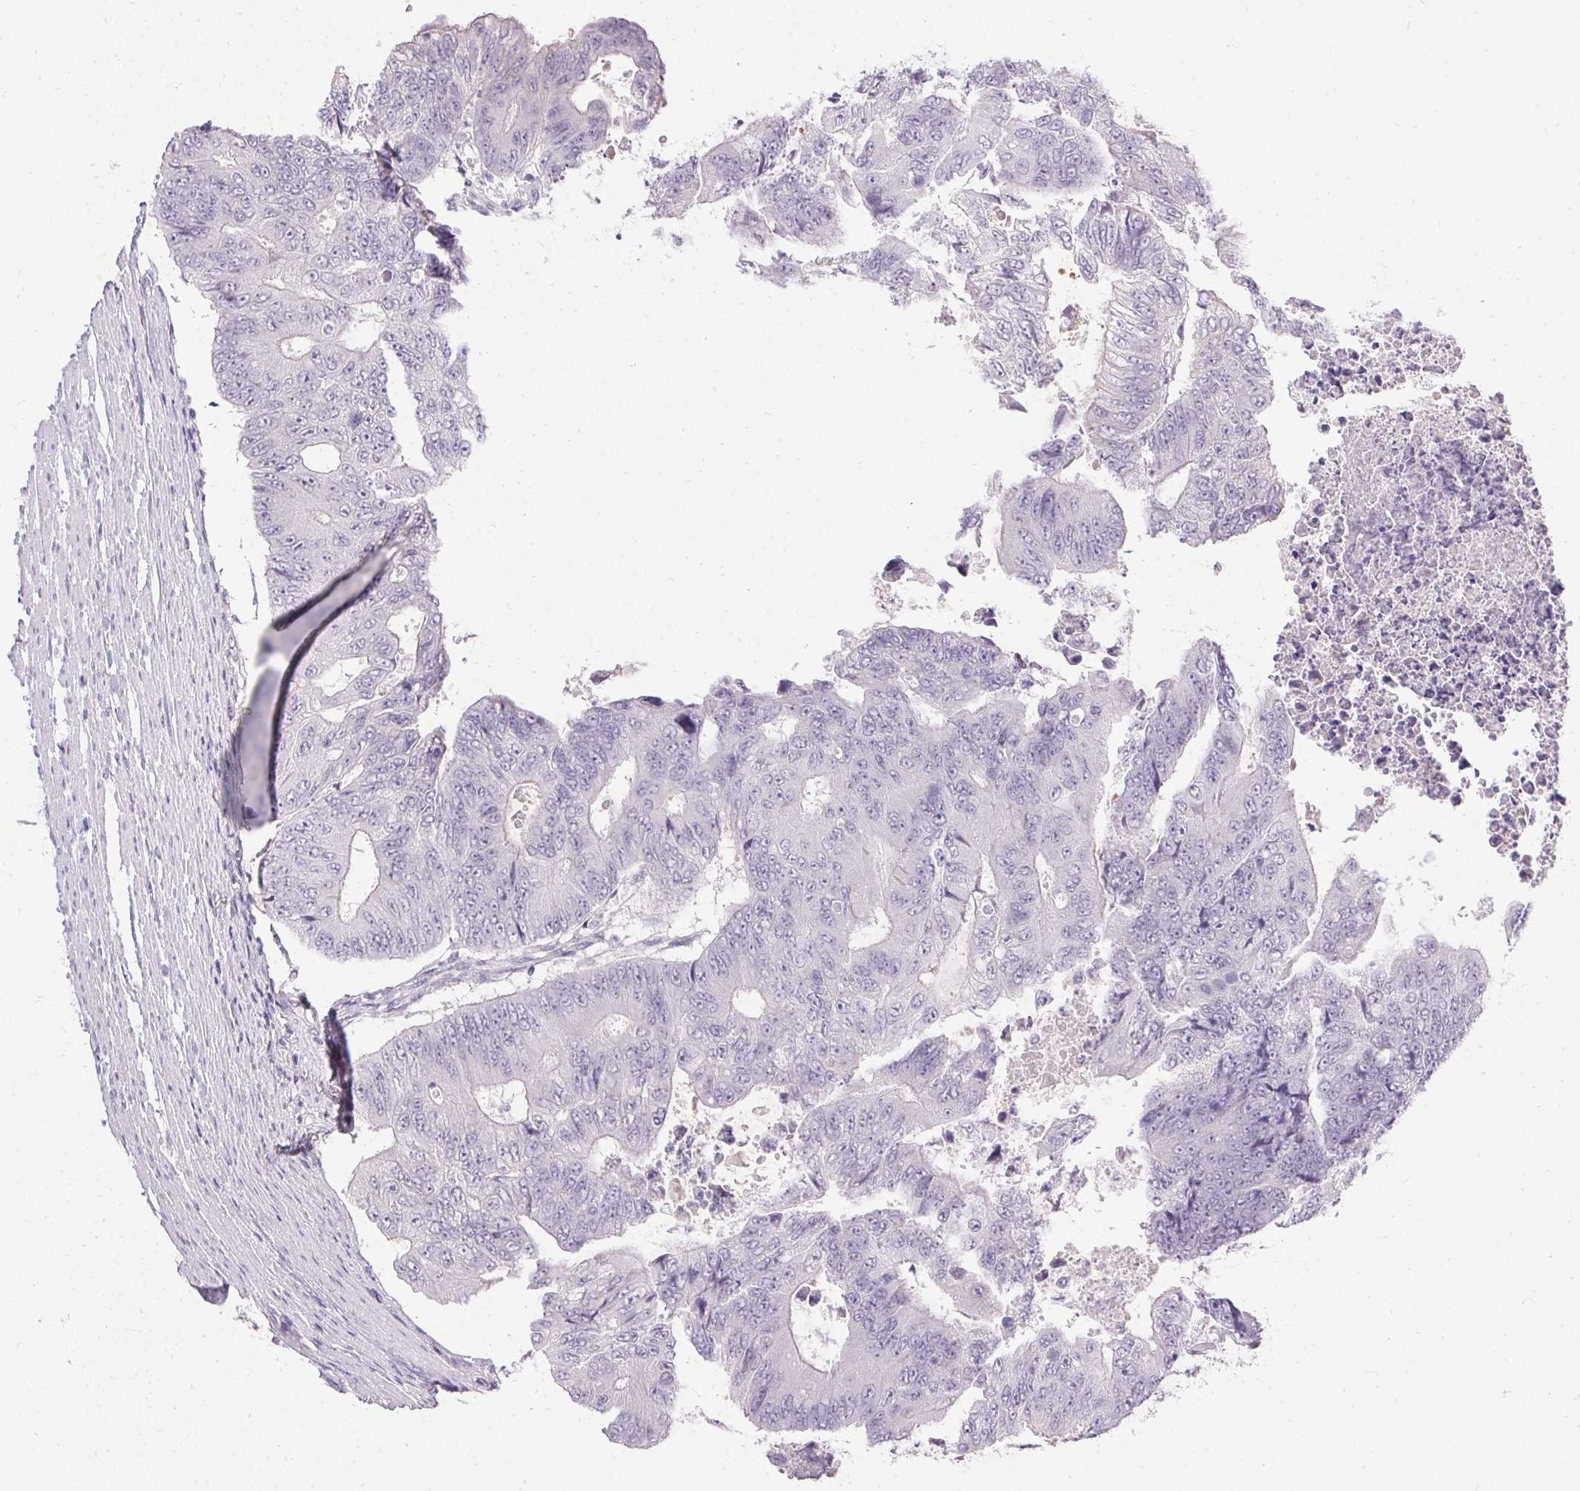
{"staining": {"intensity": "negative", "quantity": "none", "location": "none"}, "tissue": "colorectal cancer", "cell_type": "Tumor cells", "image_type": "cancer", "snomed": [{"axis": "morphology", "description": "Adenocarcinoma, NOS"}, {"axis": "topography", "description": "Colon"}], "caption": "Tumor cells show no significant protein positivity in colorectal cancer.", "gene": "PMEL", "patient": {"sex": "female", "age": 48}}